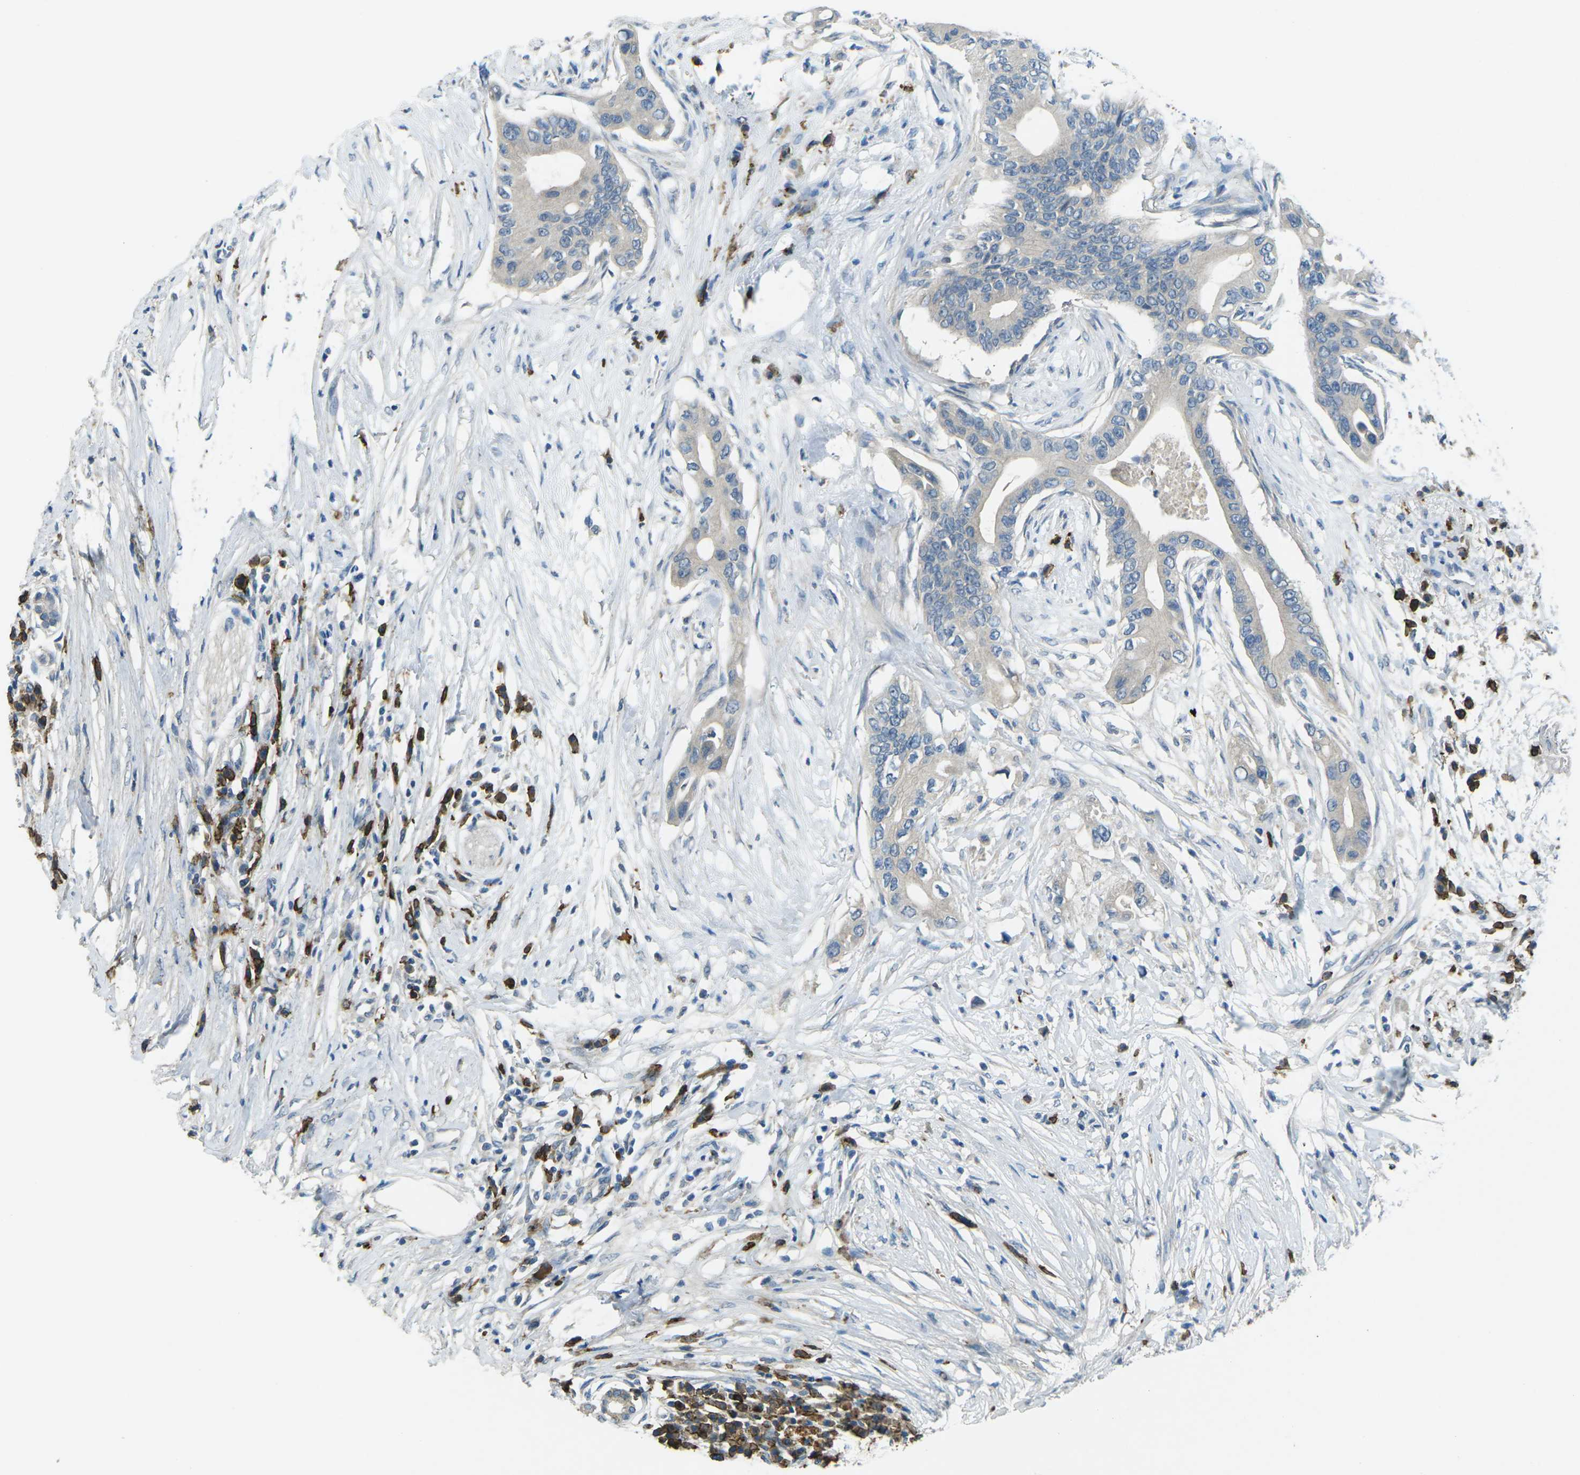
{"staining": {"intensity": "negative", "quantity": "none", "location": "none"}, "tissue": "pancreatic cancer", "cell_type": "Tumor cells", "image_type": "cancer", "snomed": [{"axis": "morphology", "description": "Adenocarcinoma, NOS"}, {"axis": "topography", "description": "Pancreas"}], "caption": "IHC histopathology image of neoplastic tissue: pancreatic cancer stained with DAB reveals no significant protein positivity in tumor cells.", "gene": "CD19", "patient": {"sex": "male", "age": 77}}